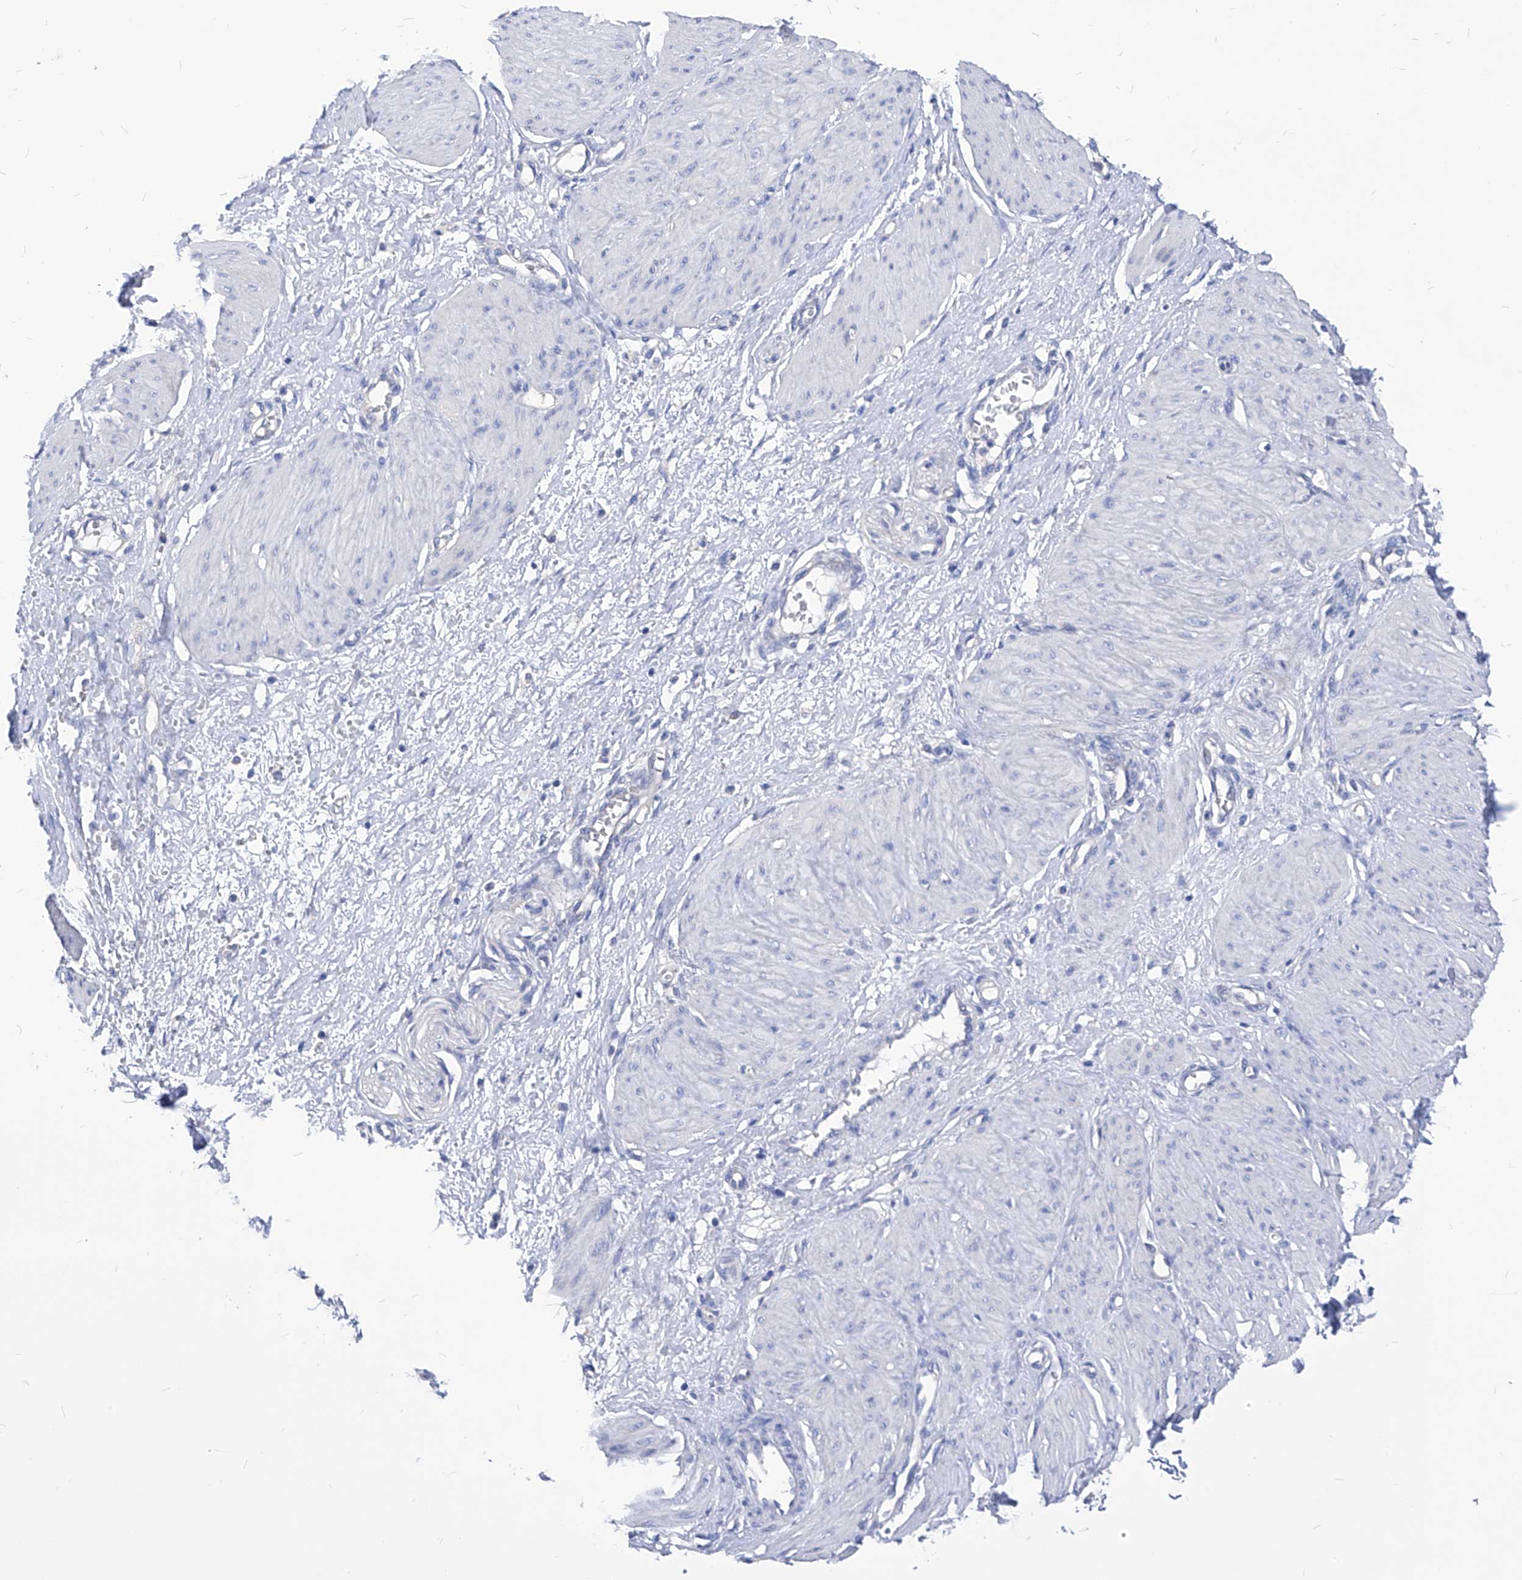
{"staining": {"intensity": "negative", "quantity": "none", "location": "none"}, "tissue": "smooth muscle", "cell_type": "Smooth muscle cells", "image_type": "normal", "snomed": [{"axis": "morphology", "description": "Normal tissue, NOS"}, {"axis": "topography", "description": "Endometrium"}], "caption": "An immunohistochemistry (IHC) micrograph of unremarkable smooth muscle is shown. There is no staining in smooth muscle cells of smooth muscle.", "gene": "XPNPEP1", "patient": {"sex": "female", "age": 33}}